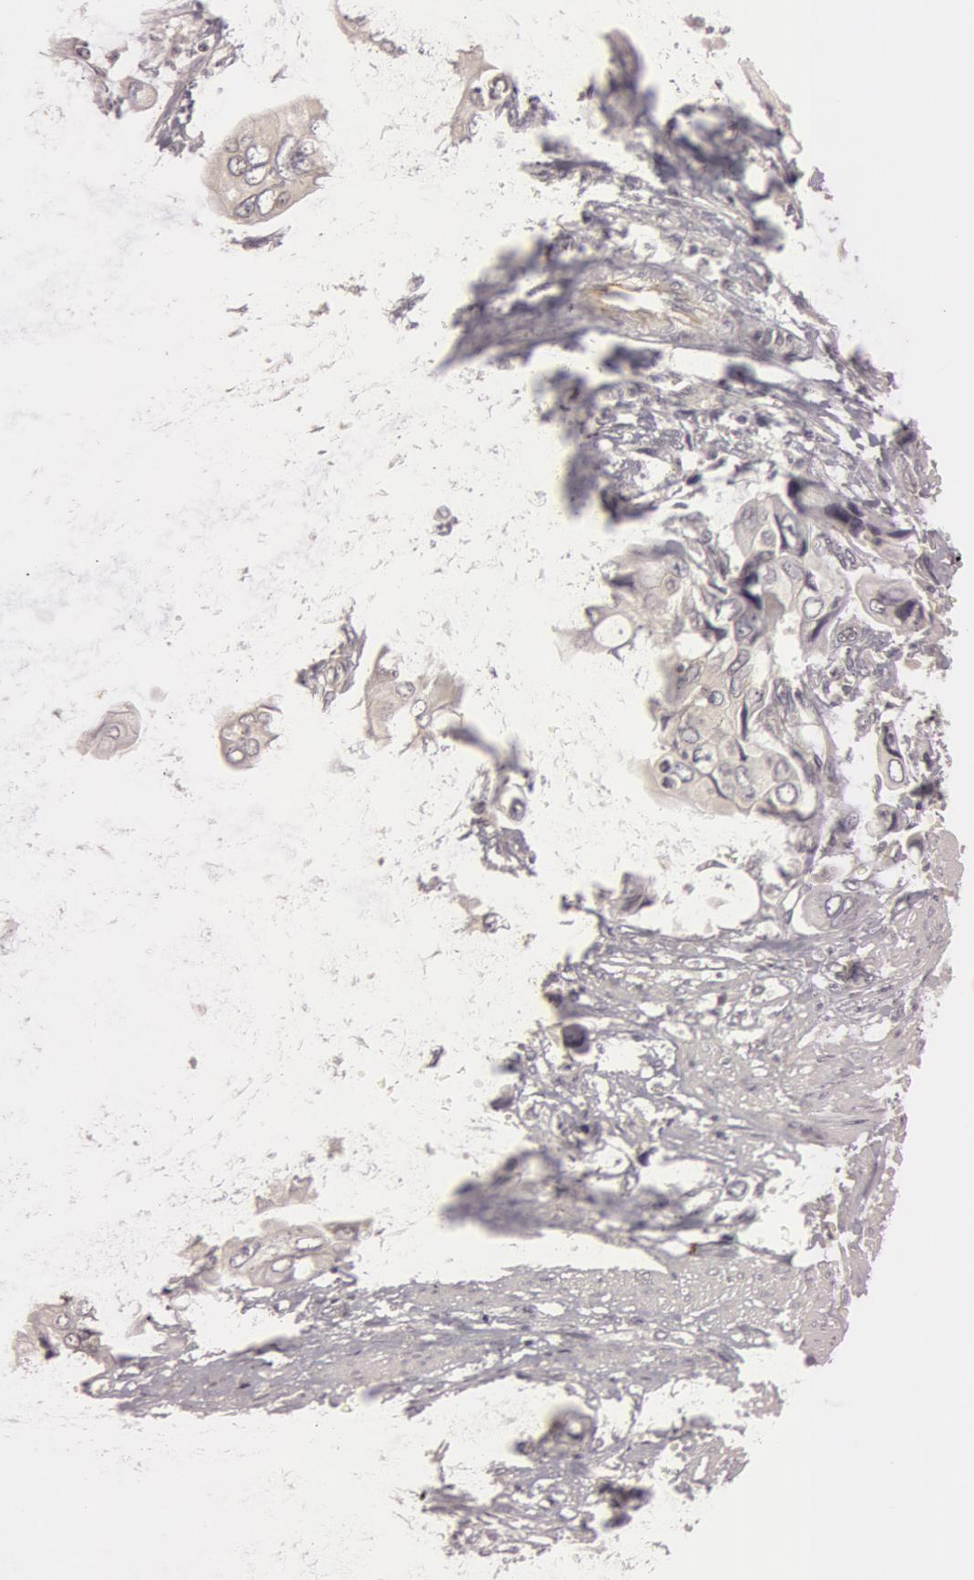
{"staining": {"intensity": "weak", "quantity": "25%-75%", "location": "cytoplasmic/membranous"}, "tissue": "stomach cancer", "cell_type": "Tumor cells", "image_type": "cancer", "snomed": [{"axis": "morphology", "description": "Adenocarcinoma, NOS"}, {"axis": "topography", "description": "Stomach, upper"}], "caption": "A brown stain highlights weak cytoplasmic/membranous positivity of a protein in stomach cancer (adenocarcinoma) tumor cells.", "gene": "RALGAPA1", "patient": {"sex": "male", "age": 80}}